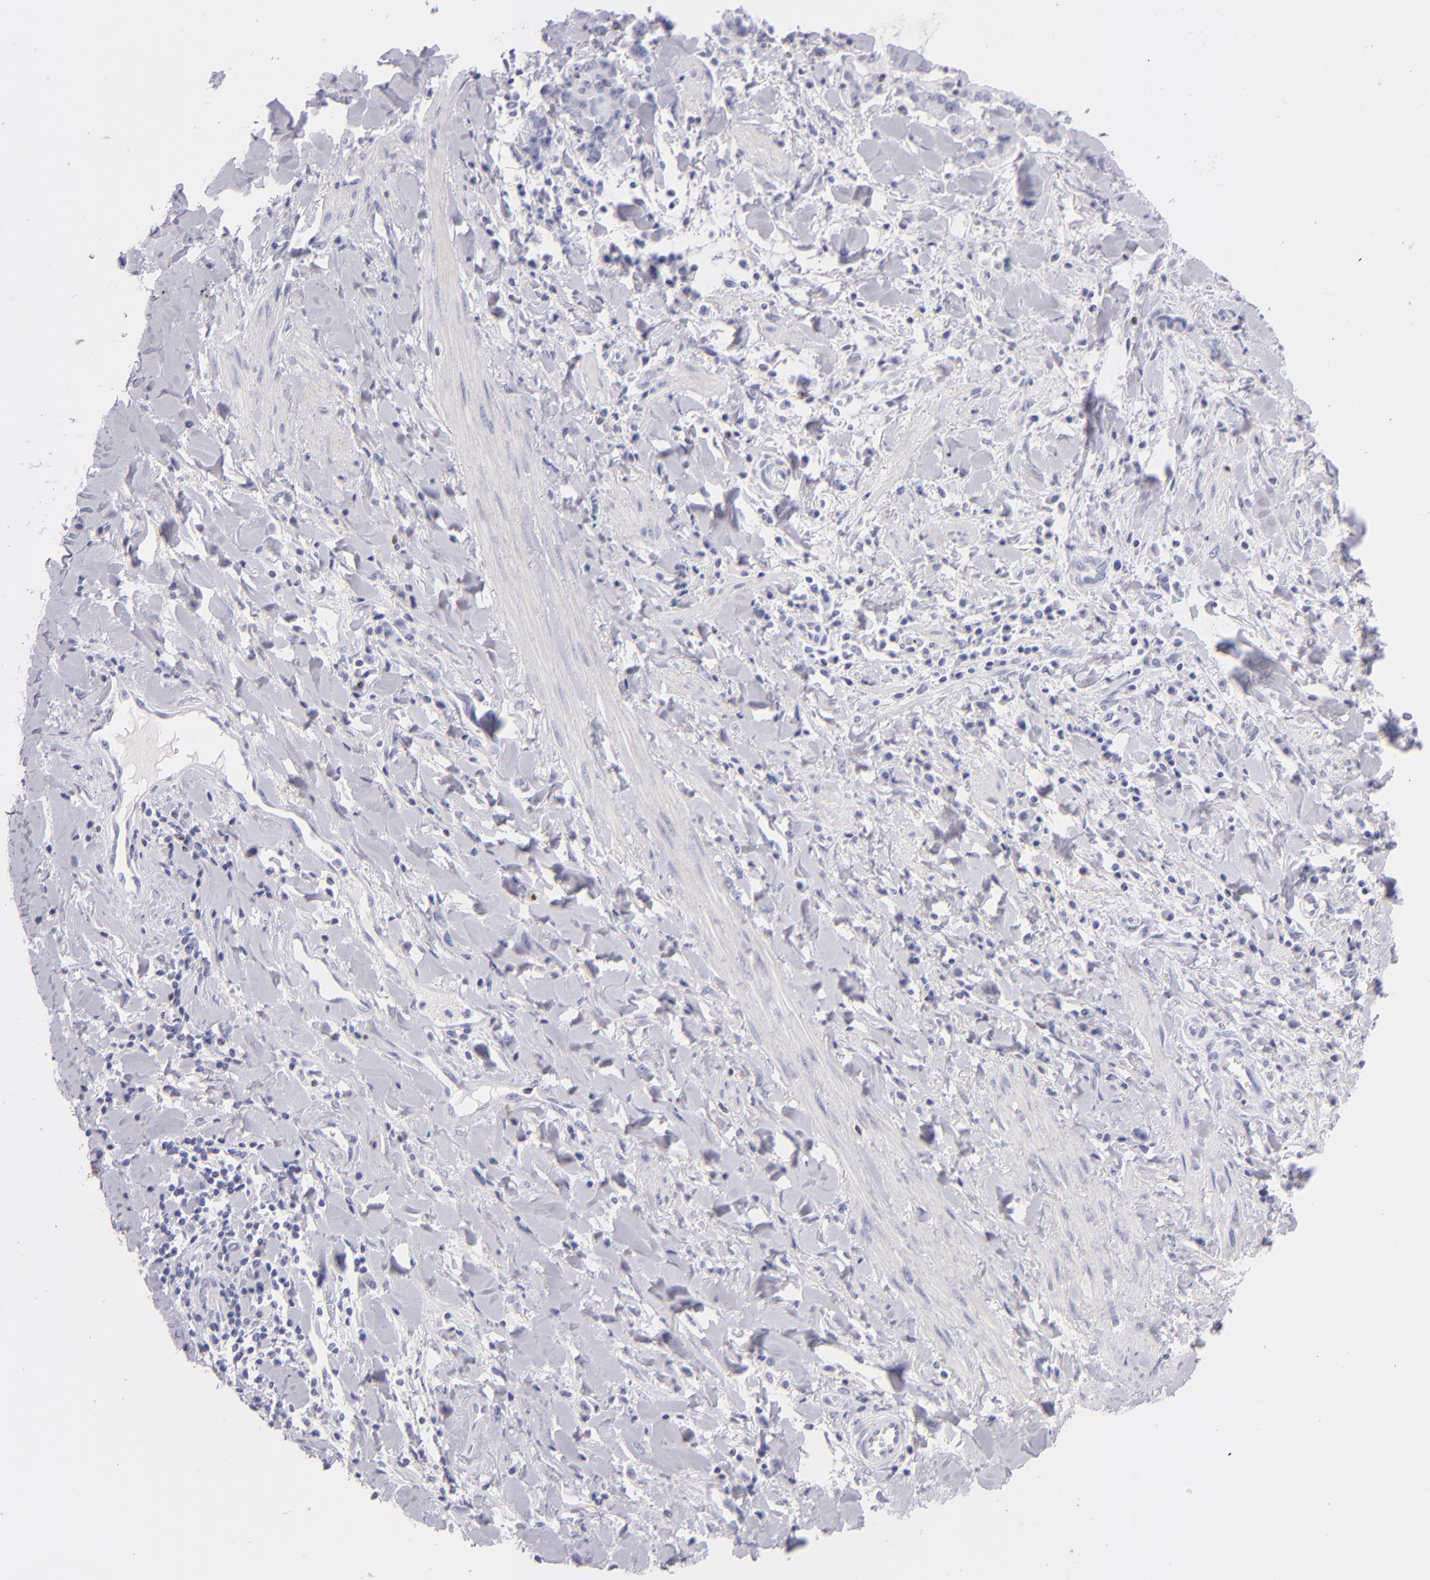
{"staining": {"intensity": "negative", "quantity": "none", "location": "none"}, "tissue": "liver cancer", "cell_type": "Tumor cells", "image_type": "cancer", "snomed": [{"axis": "morphology", "description": "Cholangiocarcinoma"}, {"axis": "topography", "description": "Liver"}], "caption": "A high-resolution histopathology image shows immunohistochemistry staining of liver cancer, which demonstrates no significant staining in tumor cells.", "gene": "PRF1", "patient": {"sex": "male", "age": 57}}